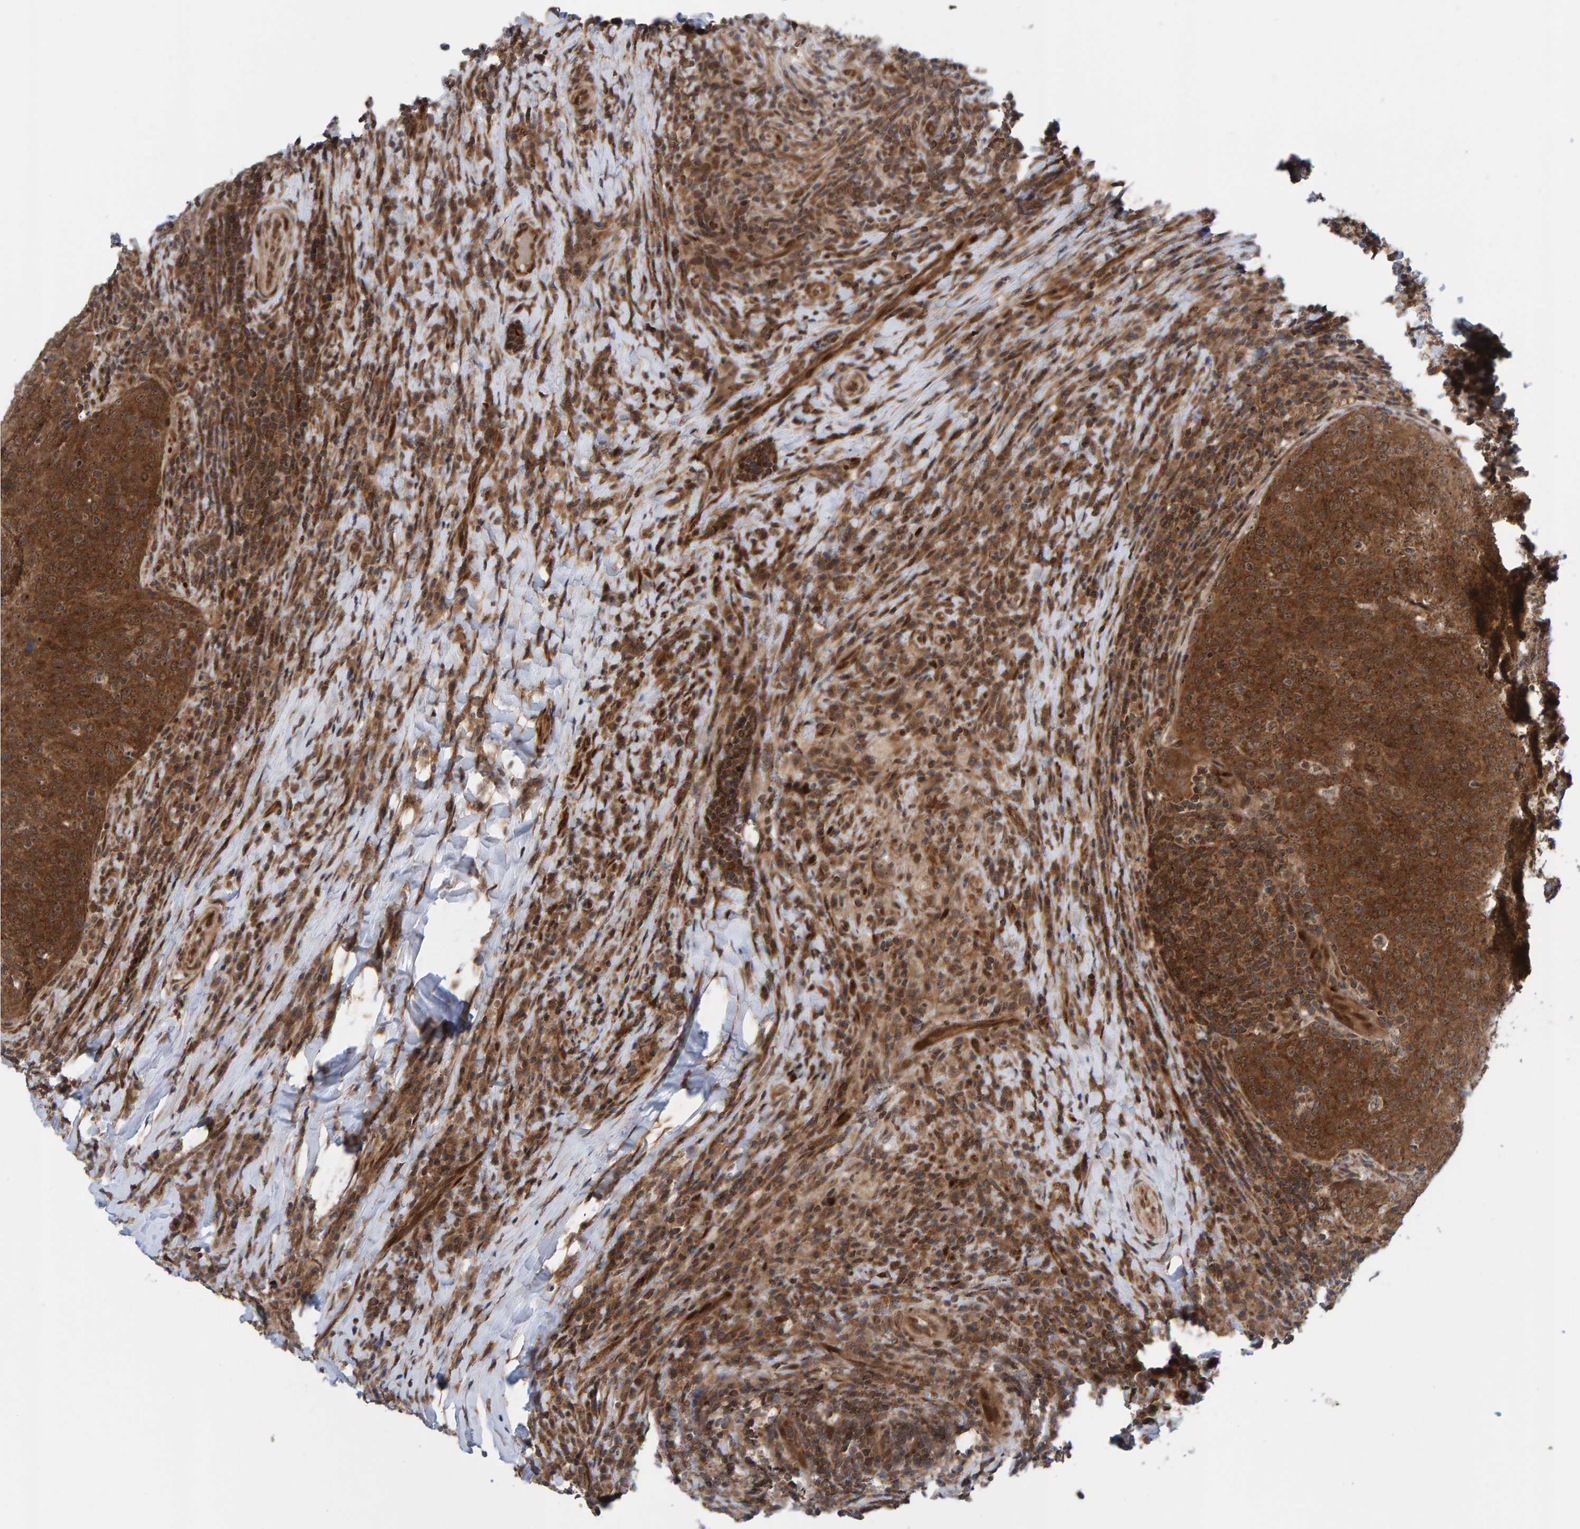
{"staining": {"intensity": "strong", "quantity": ">75%", "location": "cytoplasmic/membranous,nuclear"}, "tissue": "head and neck cancer", "cell_type": "Tumor cells", "image_type": "cancer", "snomed": [{"axis": "morphology", "description": "Squamous cell carcinoma, NOS"}, {"axis": "morphology", "description": "Squamous cell carcinoma, metastatic, NOS"}, {"axis": "topography", "description": "Lymph node"}, {"axis": "topography", "description": "Head-Neck"}], "caption": "Immunohistochemistry of human head and neck squamous cell carcinoma displays high levels of strong cytoplasmic/membranous and nuclear staining in about >75% of tumor cells.", "gene": "ZNF366", "patient": {"sex": "male", "age": 62}}